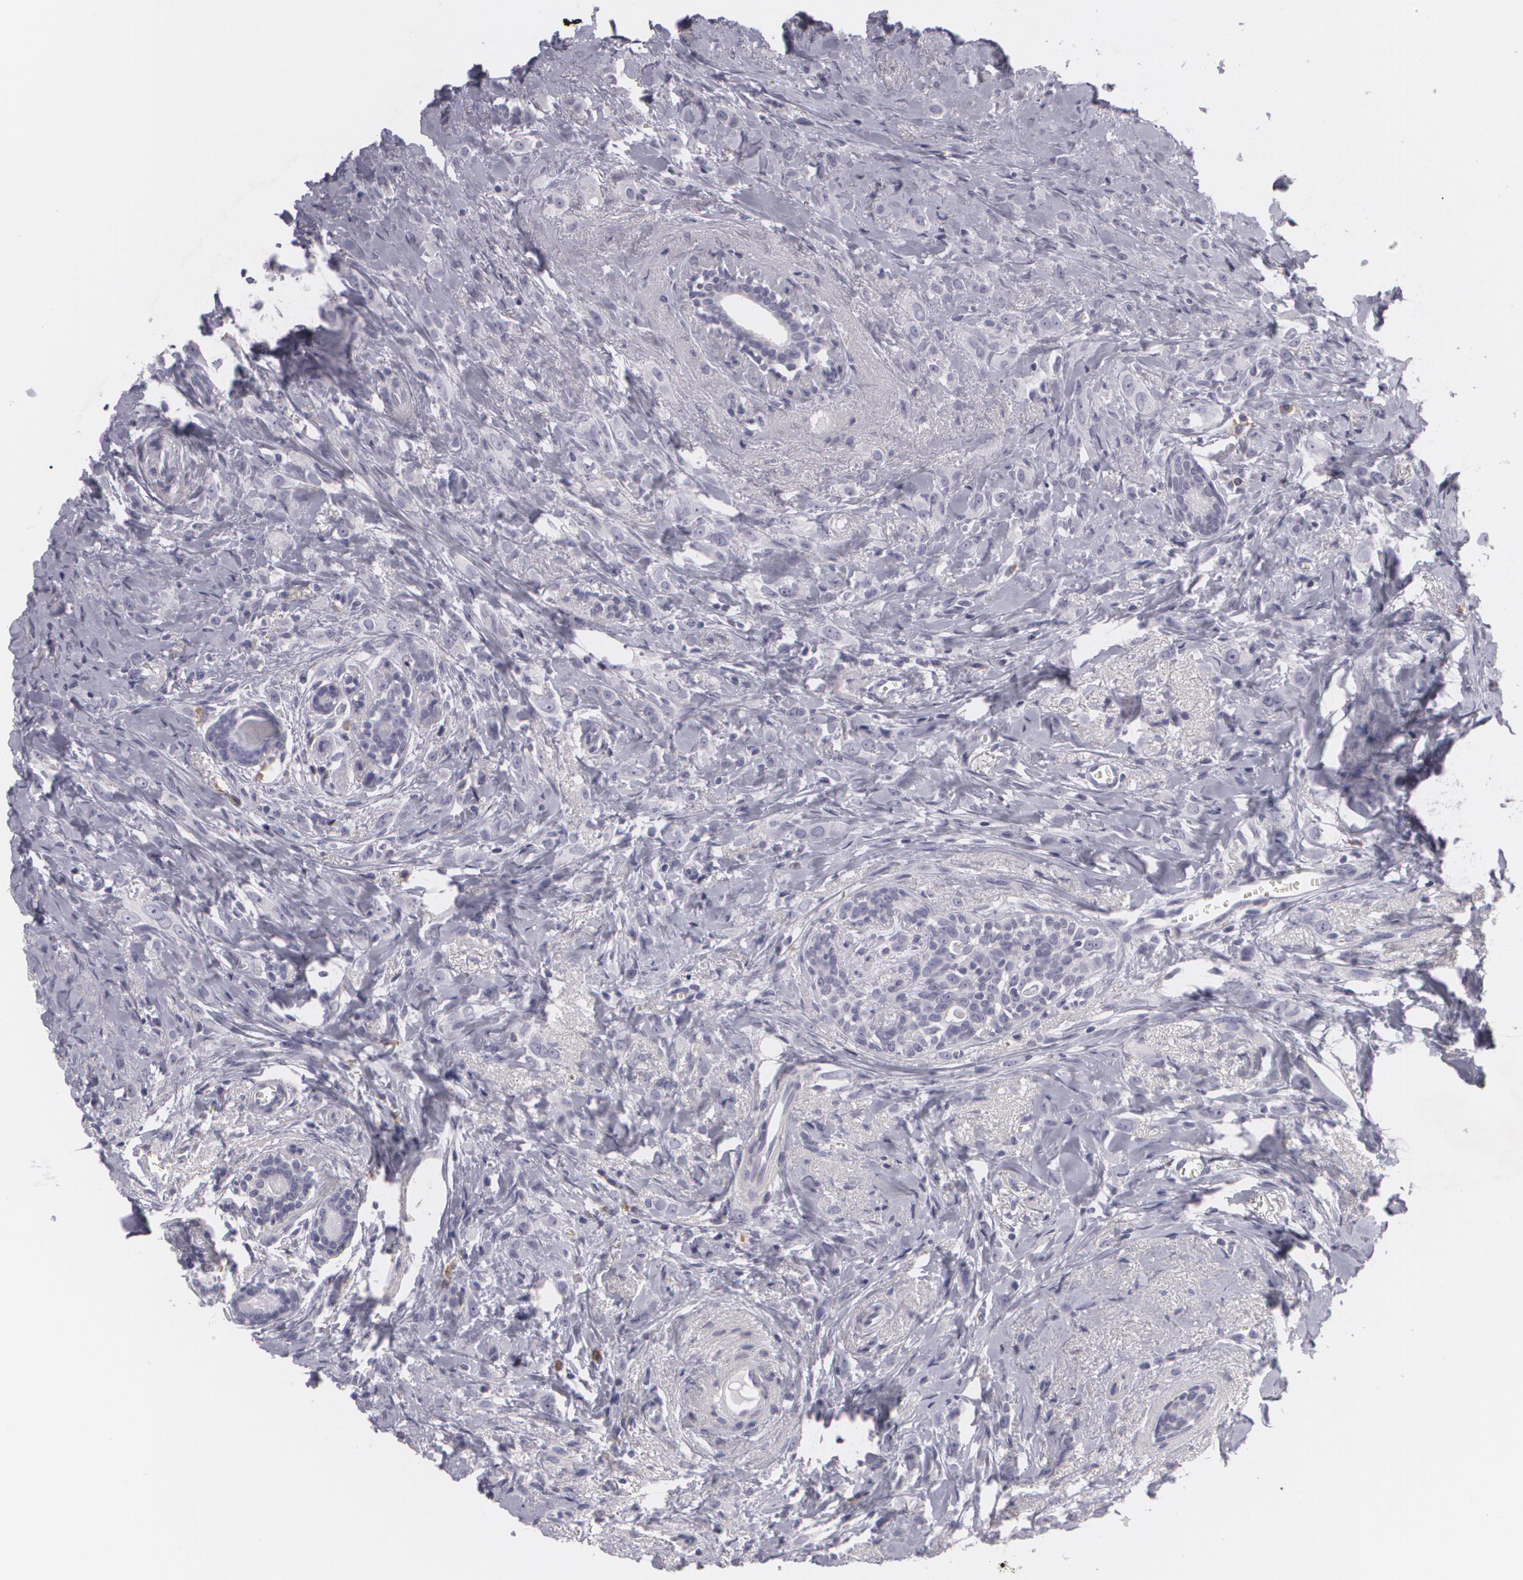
{"staining": {"intensity": "negative", "quantity": "none", "location": "none"}, "tissue": "breast cancer", "cell_type": "Tumor cells", "image_type": "cancer", "snomed": [{"axis": "morphology", "description": "Lobular carcinoma"}, {"axis": "topography", "description": "Breast"}], "caption": "DAB (3,3'-diaminobenzidine) immunohistochemical staining of human breast cancer (lobular carcinoma) shows no significant staining in tumor cells.", "gene": "MAP2", "patient": {"sex": "female", "age": 57}}